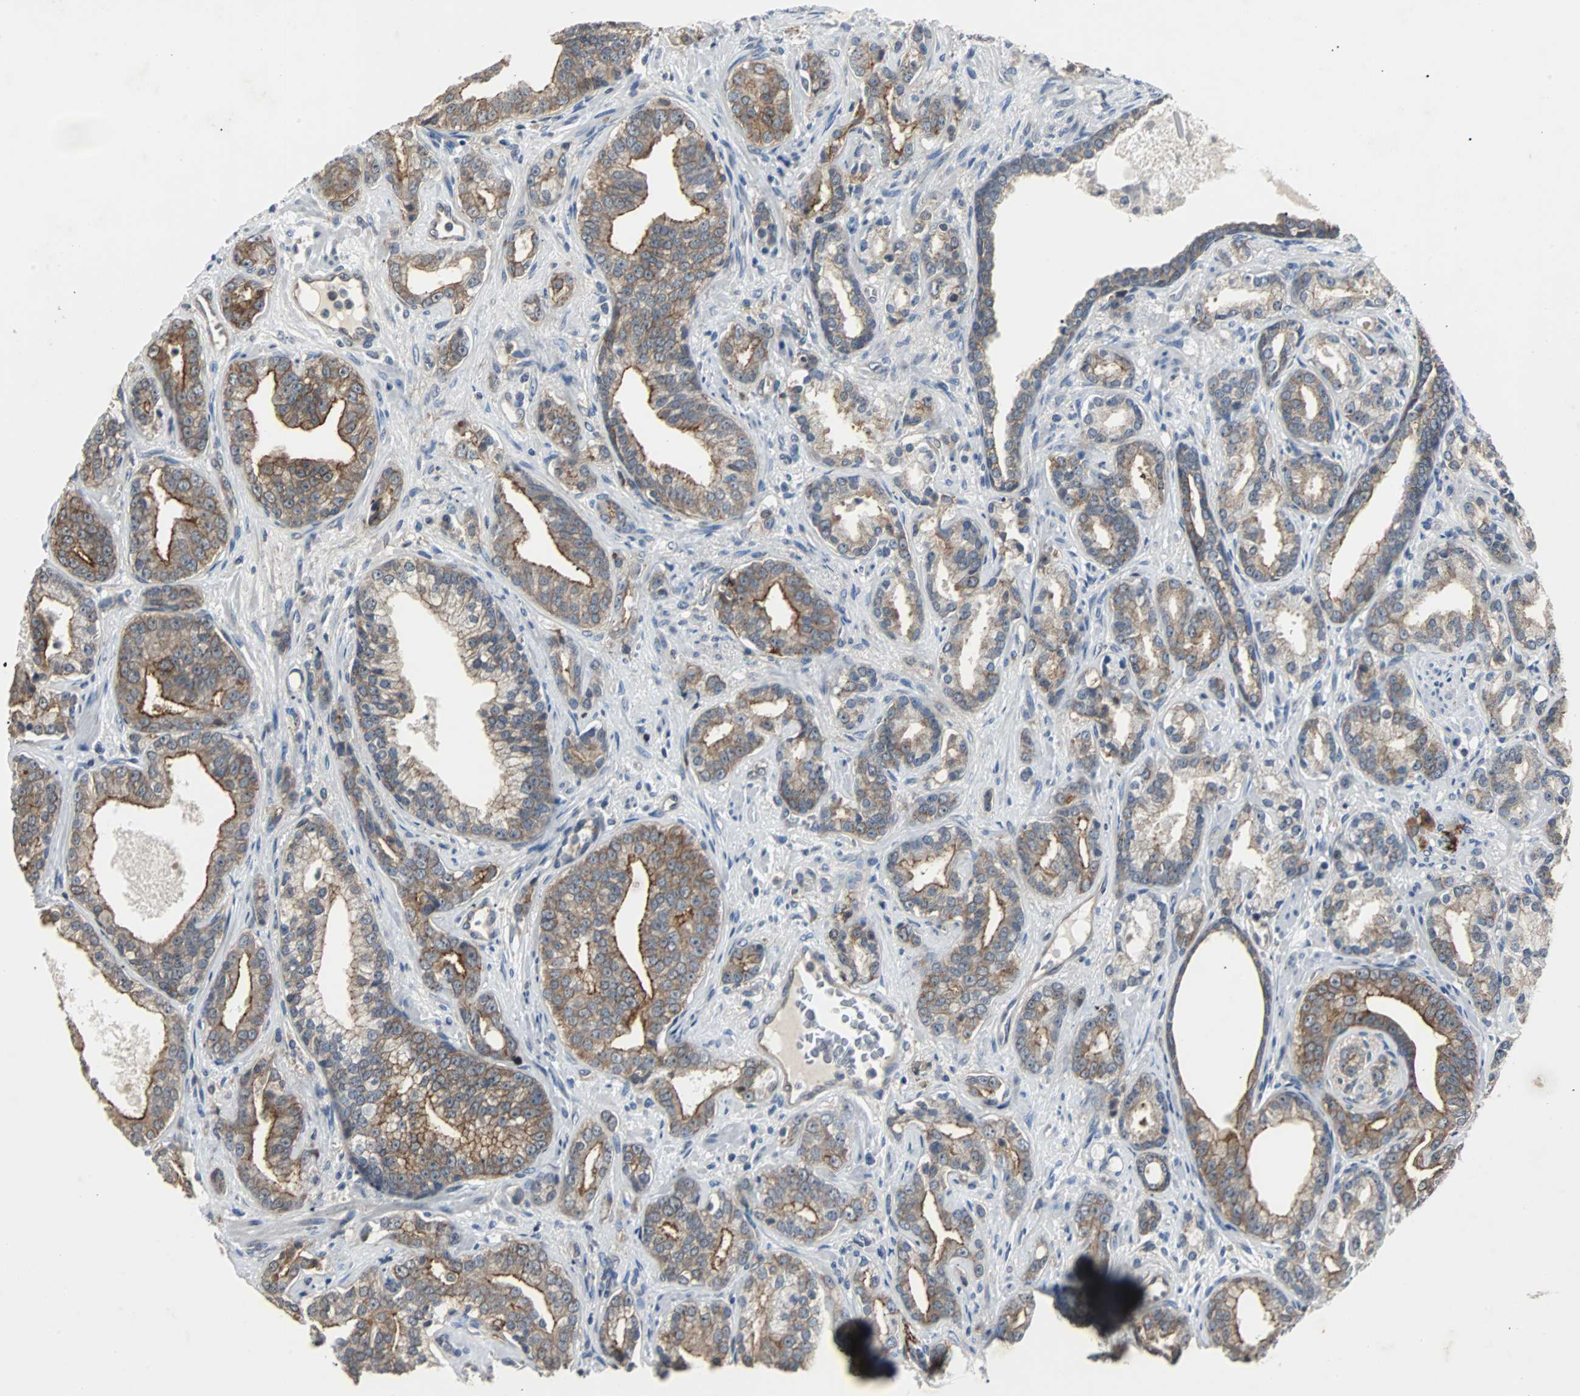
{"staining": {"intensity": "moderate", "quantity": ">75%", "location": "cytoplasmic/membranous"}, "tissue": "prostate cancer", "cell_type": "Tumor cells", "image_type": "cancer", "snomed": [{"axis": "morphology", "description": "Adenocarcinoma, Low grade"}, {"axis": "topography", "description": "Prostate"}], "caption": "Prostate cancer was stained to show a protein in brown. There is medium levels of moderate cytoplasmic/membranous positivity in approximately >75% of tumor cells.", "gene": "CMC2", "patient": {"sex": "male", "age": 63}}